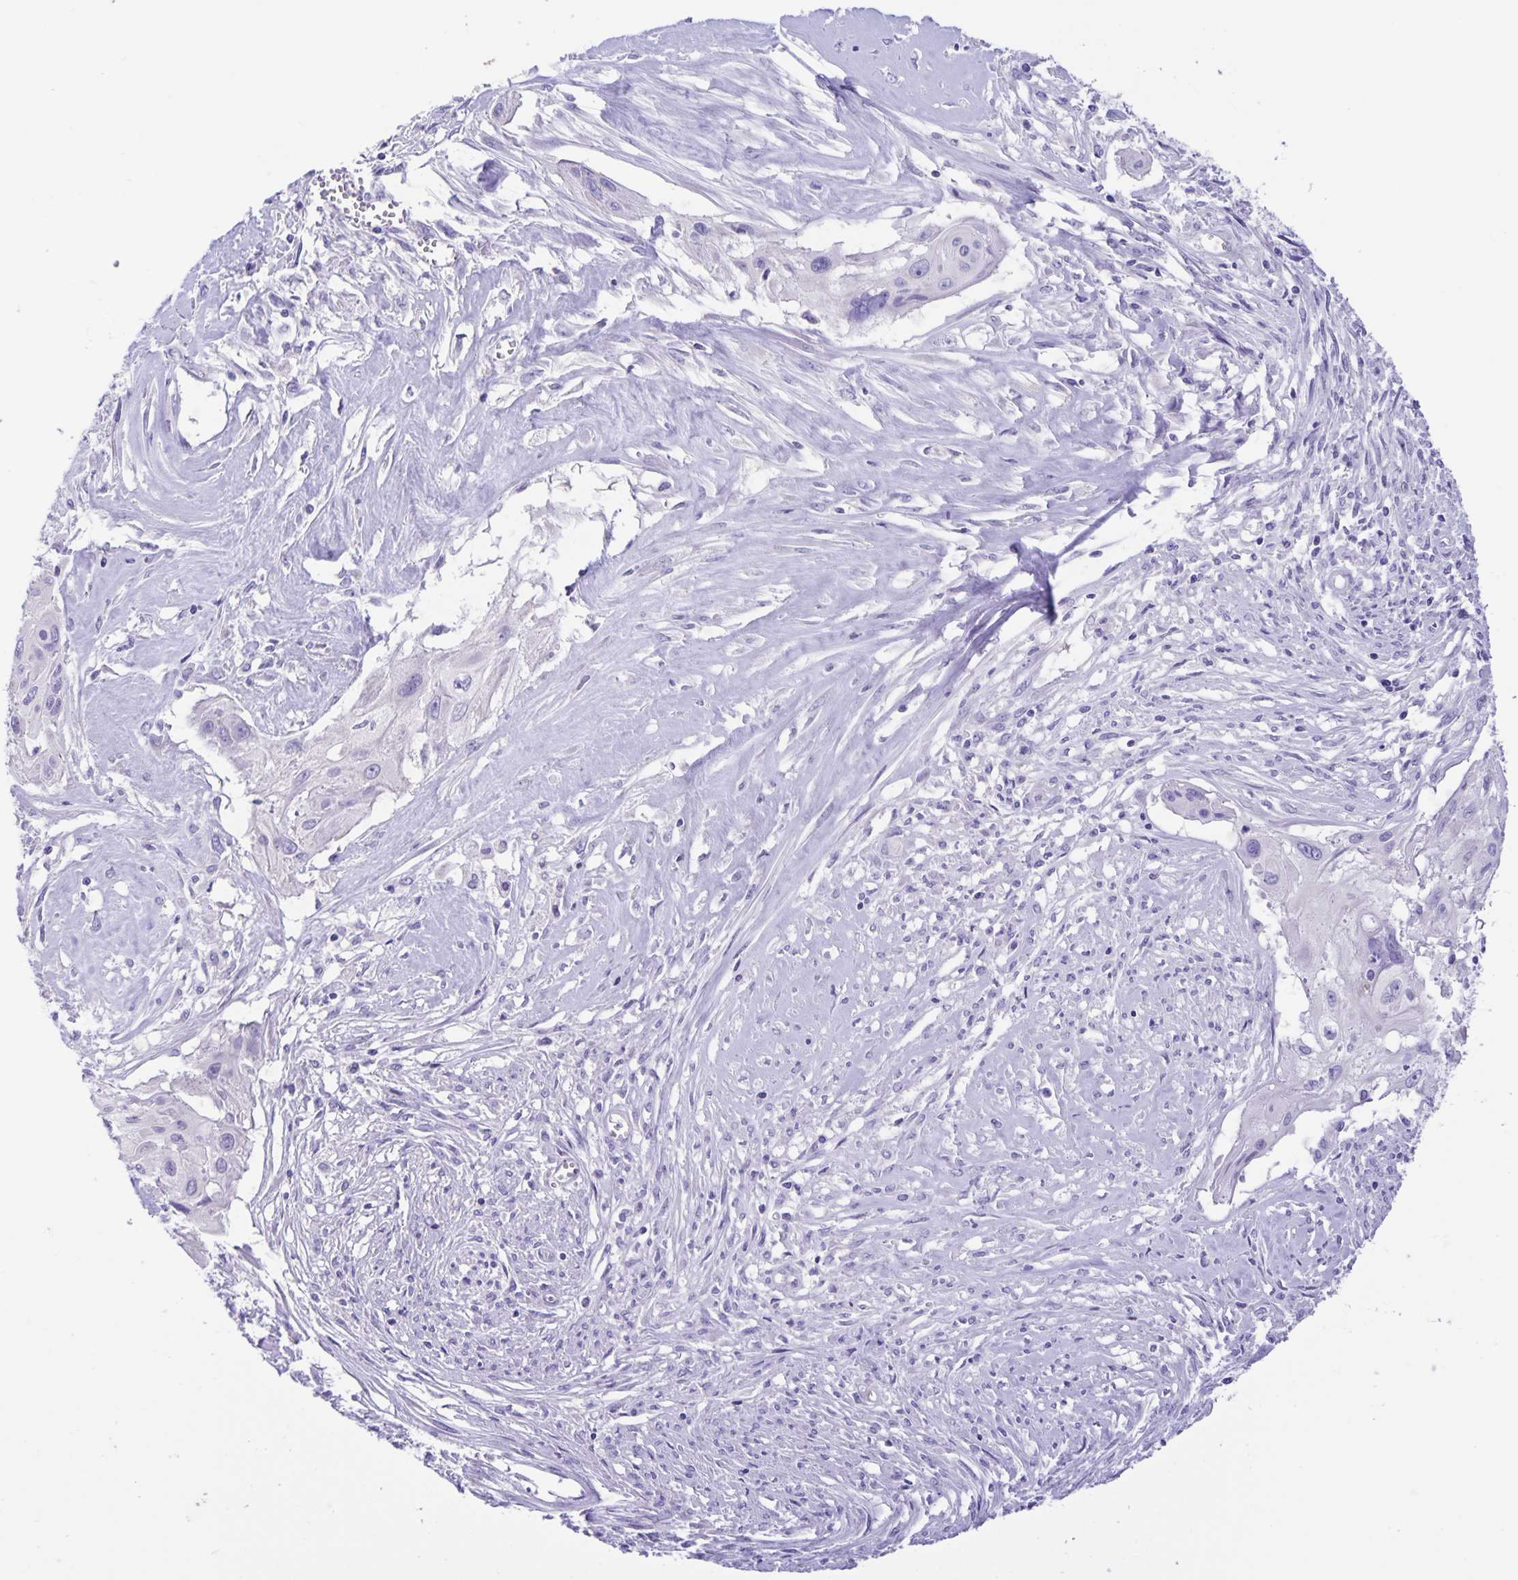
{"staining": {"intensity": "negative", "quantity": "none", "location": "none"}, "tissue": "cervical cancer", "cell_type": "Tumor cells", "image_type": "cancer", "snomed": [{"axis": "morphology", "description": "Squamous cell carcinoma, NOS"}, {"axis": "topography", "description": "Cervix"}], "caption": "An immunohistochemistry image of cervical cancer is shown. There is no staining in tumor cells of cervical cancer.", "gene": "CAPSL", "patient": {"sex": "female", "age": 49}}